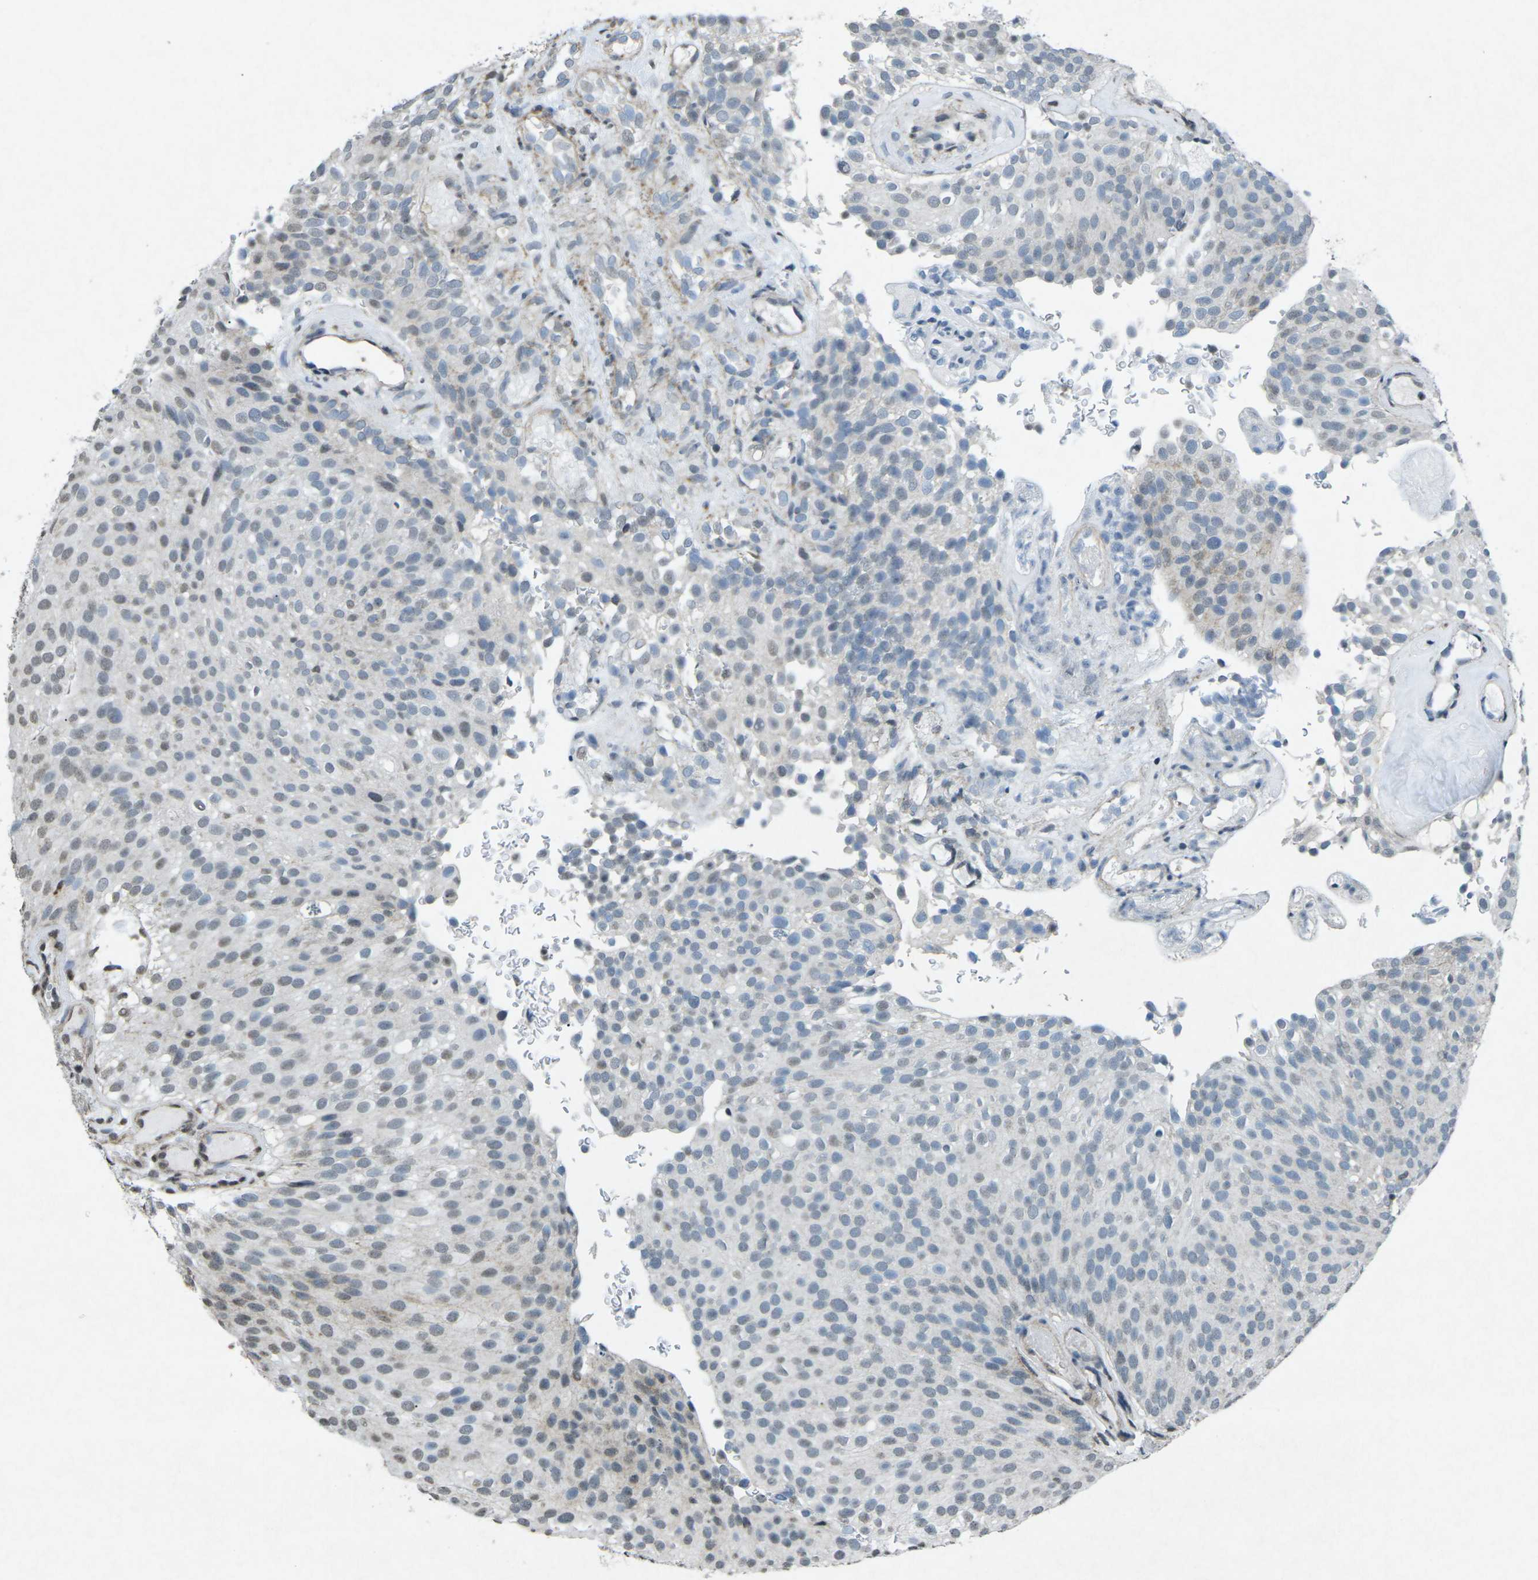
{"staining": {"intensity": "weak", "quantity": "<25%", "location": "nuclear"}, "tissue": "urothelial cancer", "cell_type": "Tumor cells", "image_type": "cancer", "snomed": [{"axis": "morphology", "description": "Urothelial carcinoma, Low grade"}, {"axis": "topography", "description": "Urinary bladder"}], "caption": "DAB immunohistochemical staining of urothelial carcinoma (low-grade) shows no significant expression in tumor cells.", "gene": "TFR2", "patient": {"sex": "male", "age": 78}}